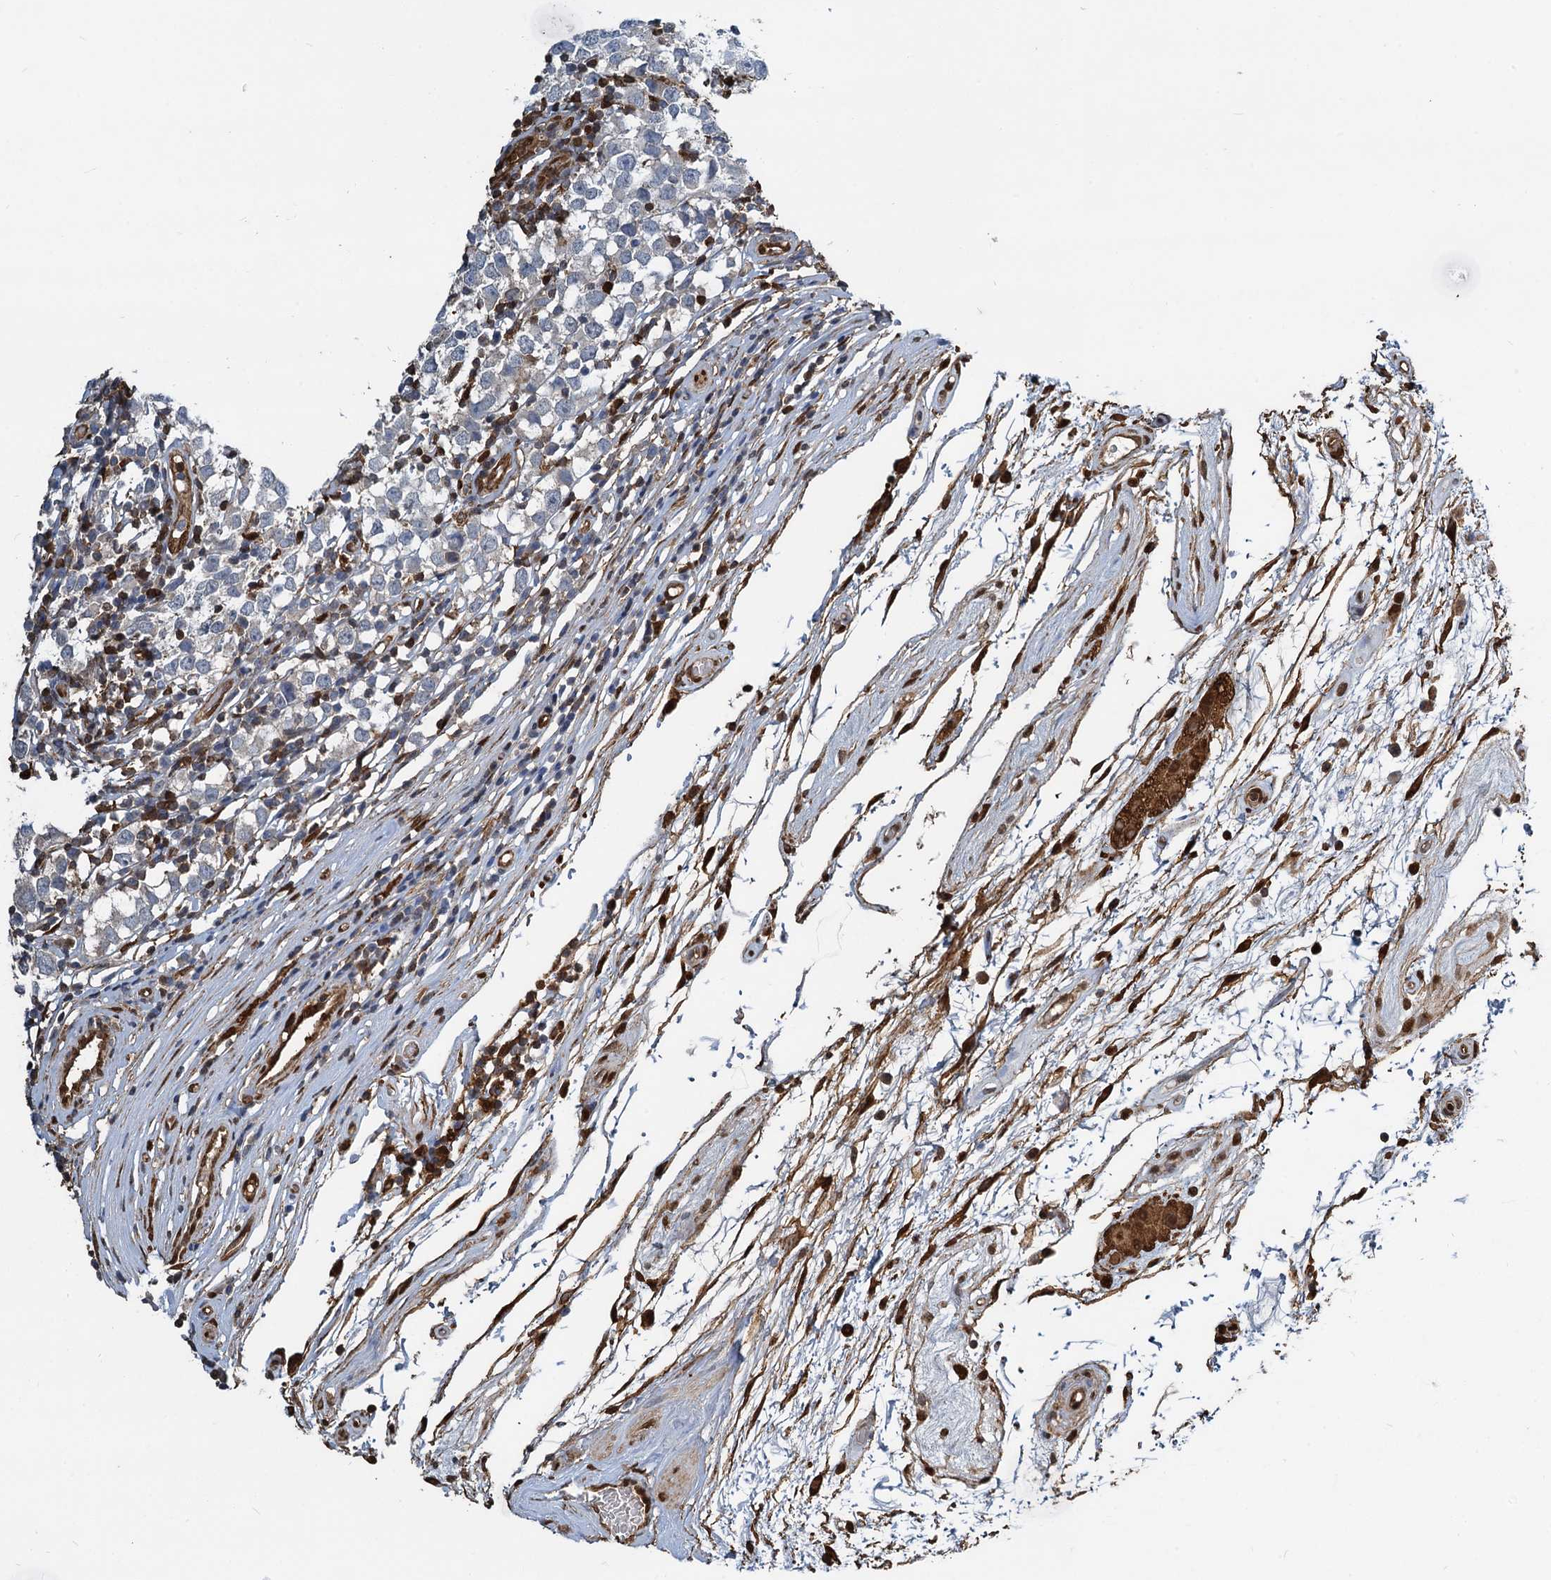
{"staining": {"intensity": "negative", "quantity": "none", "location": "none"}, "tissue": "testis cancer", "cell_type": "Tumor cells", "image_type": "cancer", "snomed": [{"axis": "morphology", "description": "Seminoma, NOS"}, {"axis": "topography", "description": "Testis"}], "caption": "Tumor cells show no significant staining in testis cancer (seminoma).", "gene": "S100A6", "patient": {"sex": "male", "age": 65}}